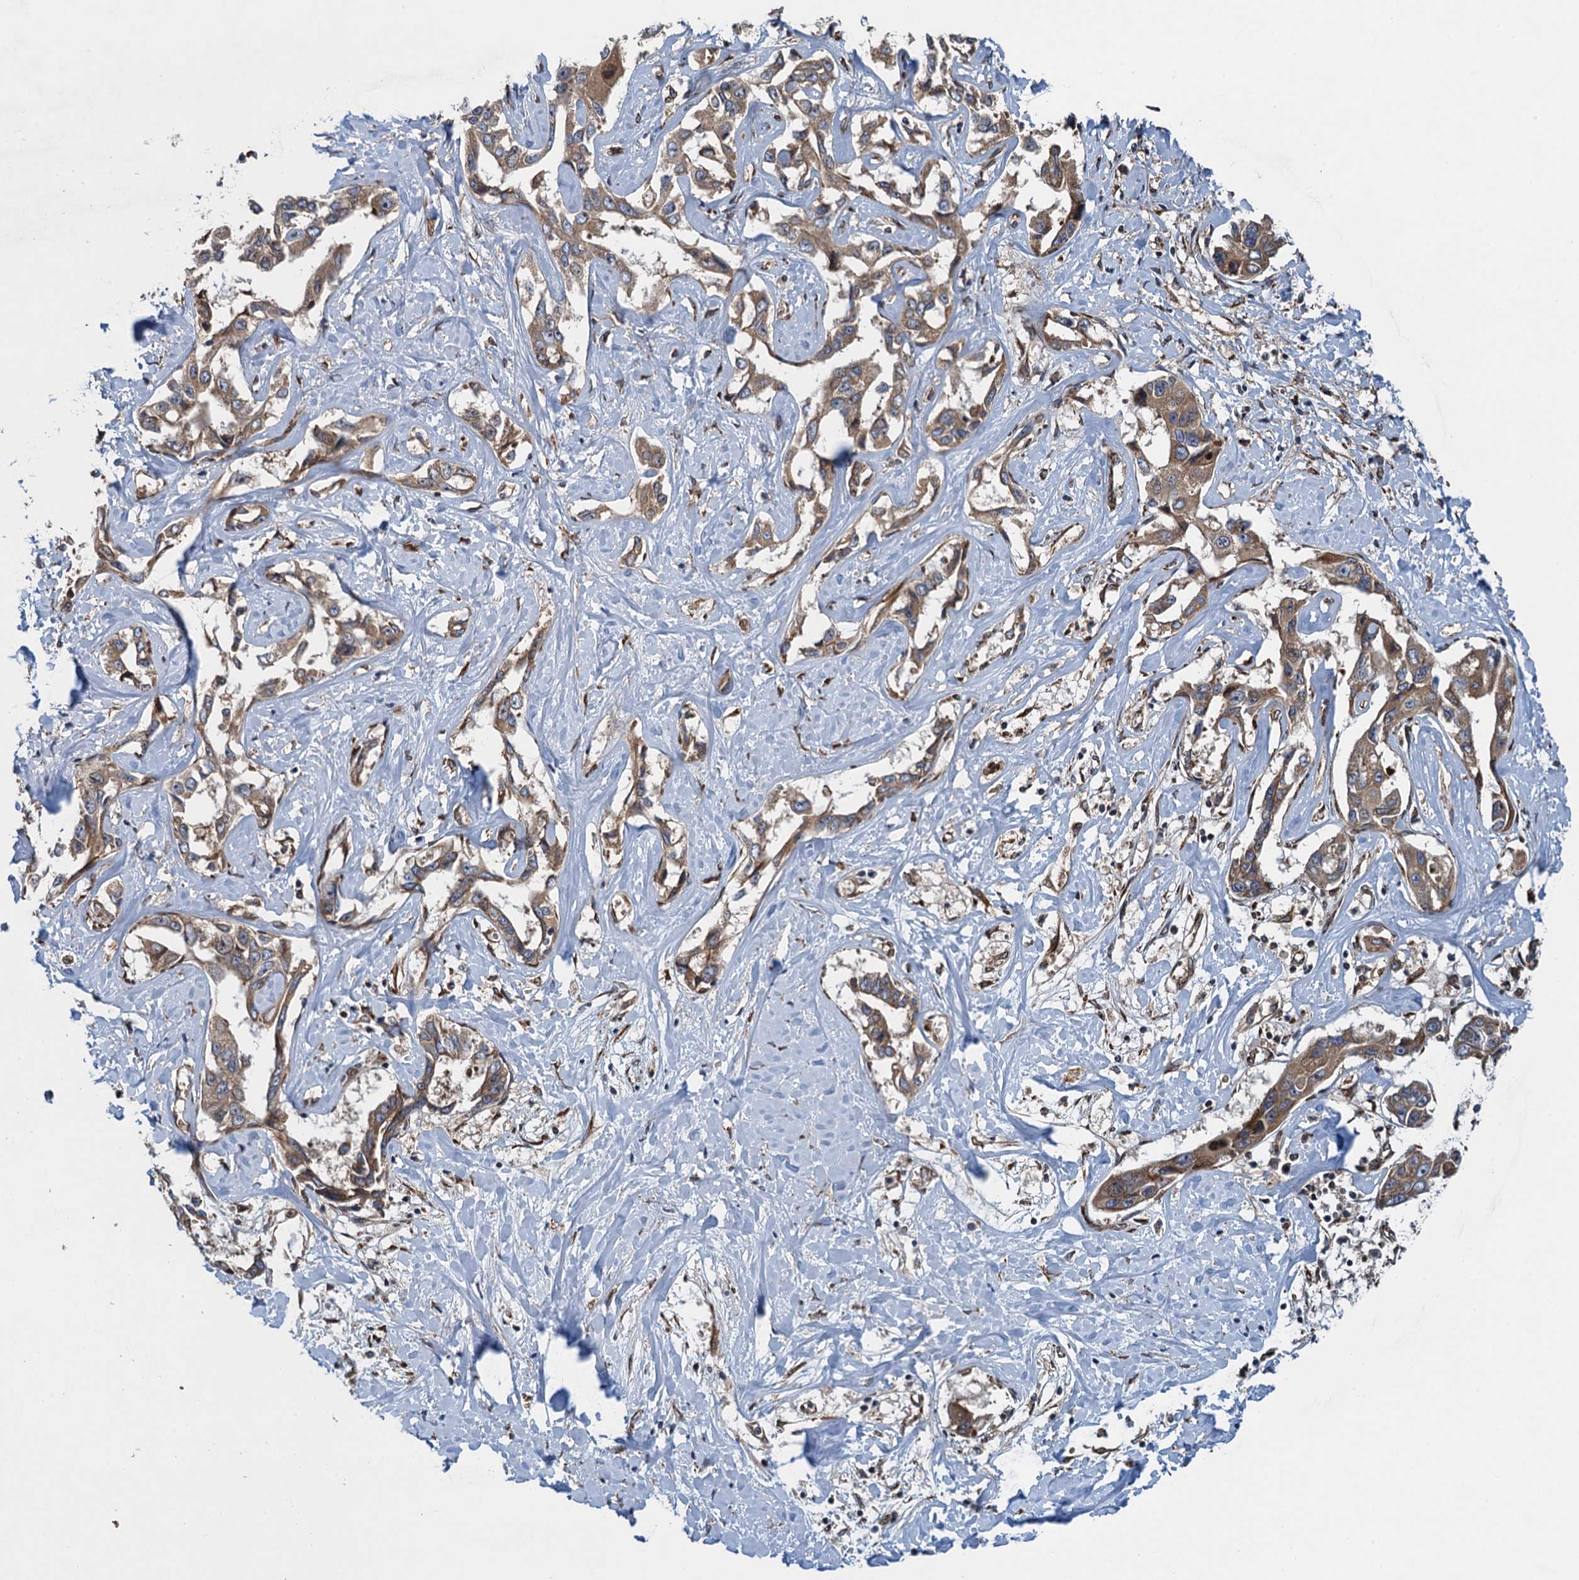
{"staining": {"intensity": "moderate", "quantity": ">75%", "location": "cytoplasmic/membranous"}, "tissue": "liver cancer", "cell_type": "Tumor cells", "image_type": "cancer", "snomed": [{"axis": "morphology", "description": "Cholangiocarcinoma"}, {"axis": "topography", "description": "Liver"}], "caption": "Human liver cancer (cholangiocarcinoma) stained with a brown dye demonstrates moderate cytoplasmic/membranous positive staining in approximately >75% of tumor cells.", "gene": "MDM1", "patient": {"sex": "male", "age": 59}}